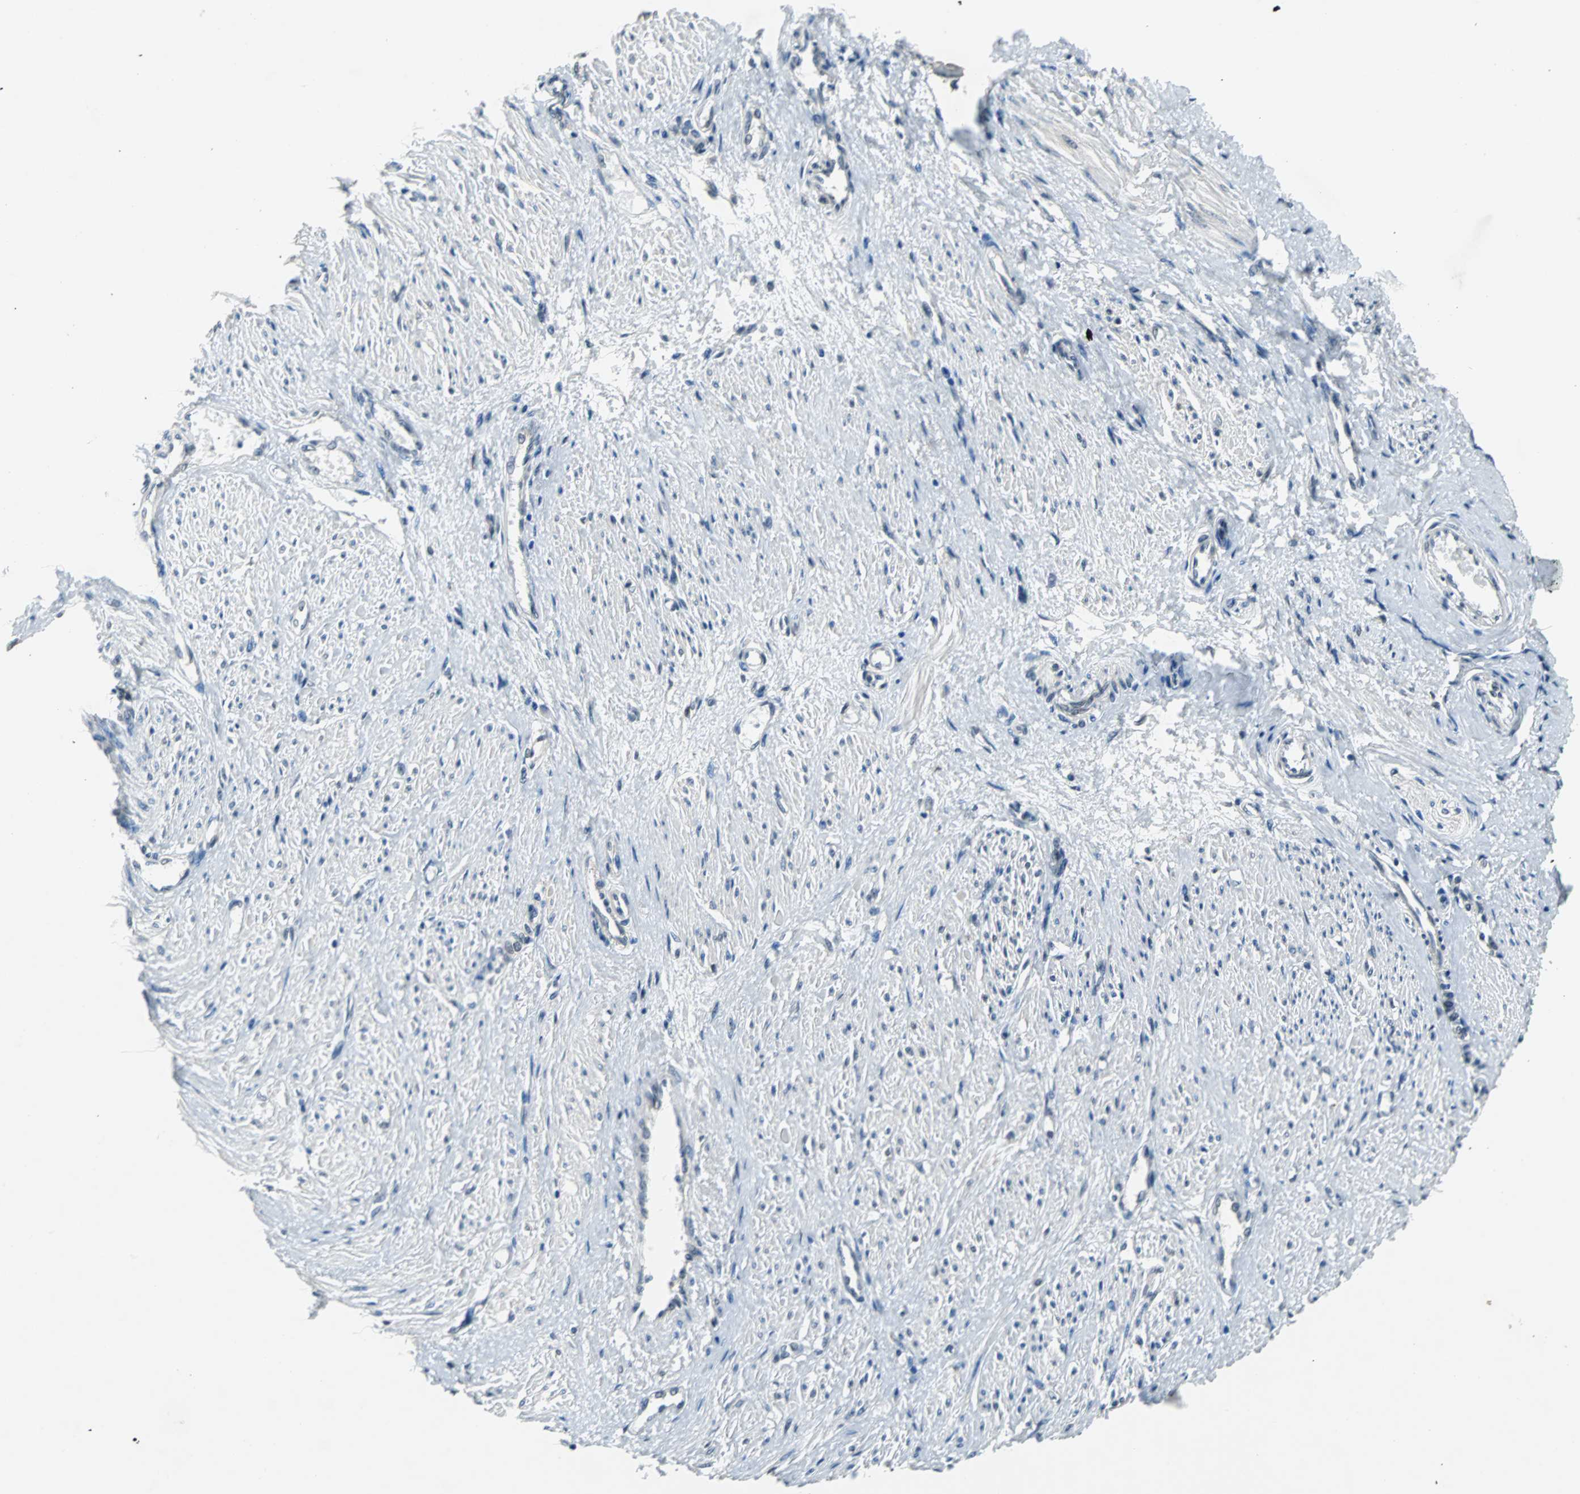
{"staining": {"intensity": "moderate", "quantity": "25%-75%", "location": "nuclear"}, "tissue": "smooth muscle", "cell_type": "Smooth muscle cells", "image_type": "normal", "snomed": [{"axis": "morphology", "description": "Normal tissue, NOS"}, {"axis": "topography", "description": "Smooth muscle"}, {"axis": "topography", "description": "Uterus"}], "caption": "Smooth muscle stained for a protein reveals moderate nuclear positivity in smooth muscle cells.", "gene": "USP28", "patient": {"sex": "female", "age": 39}}